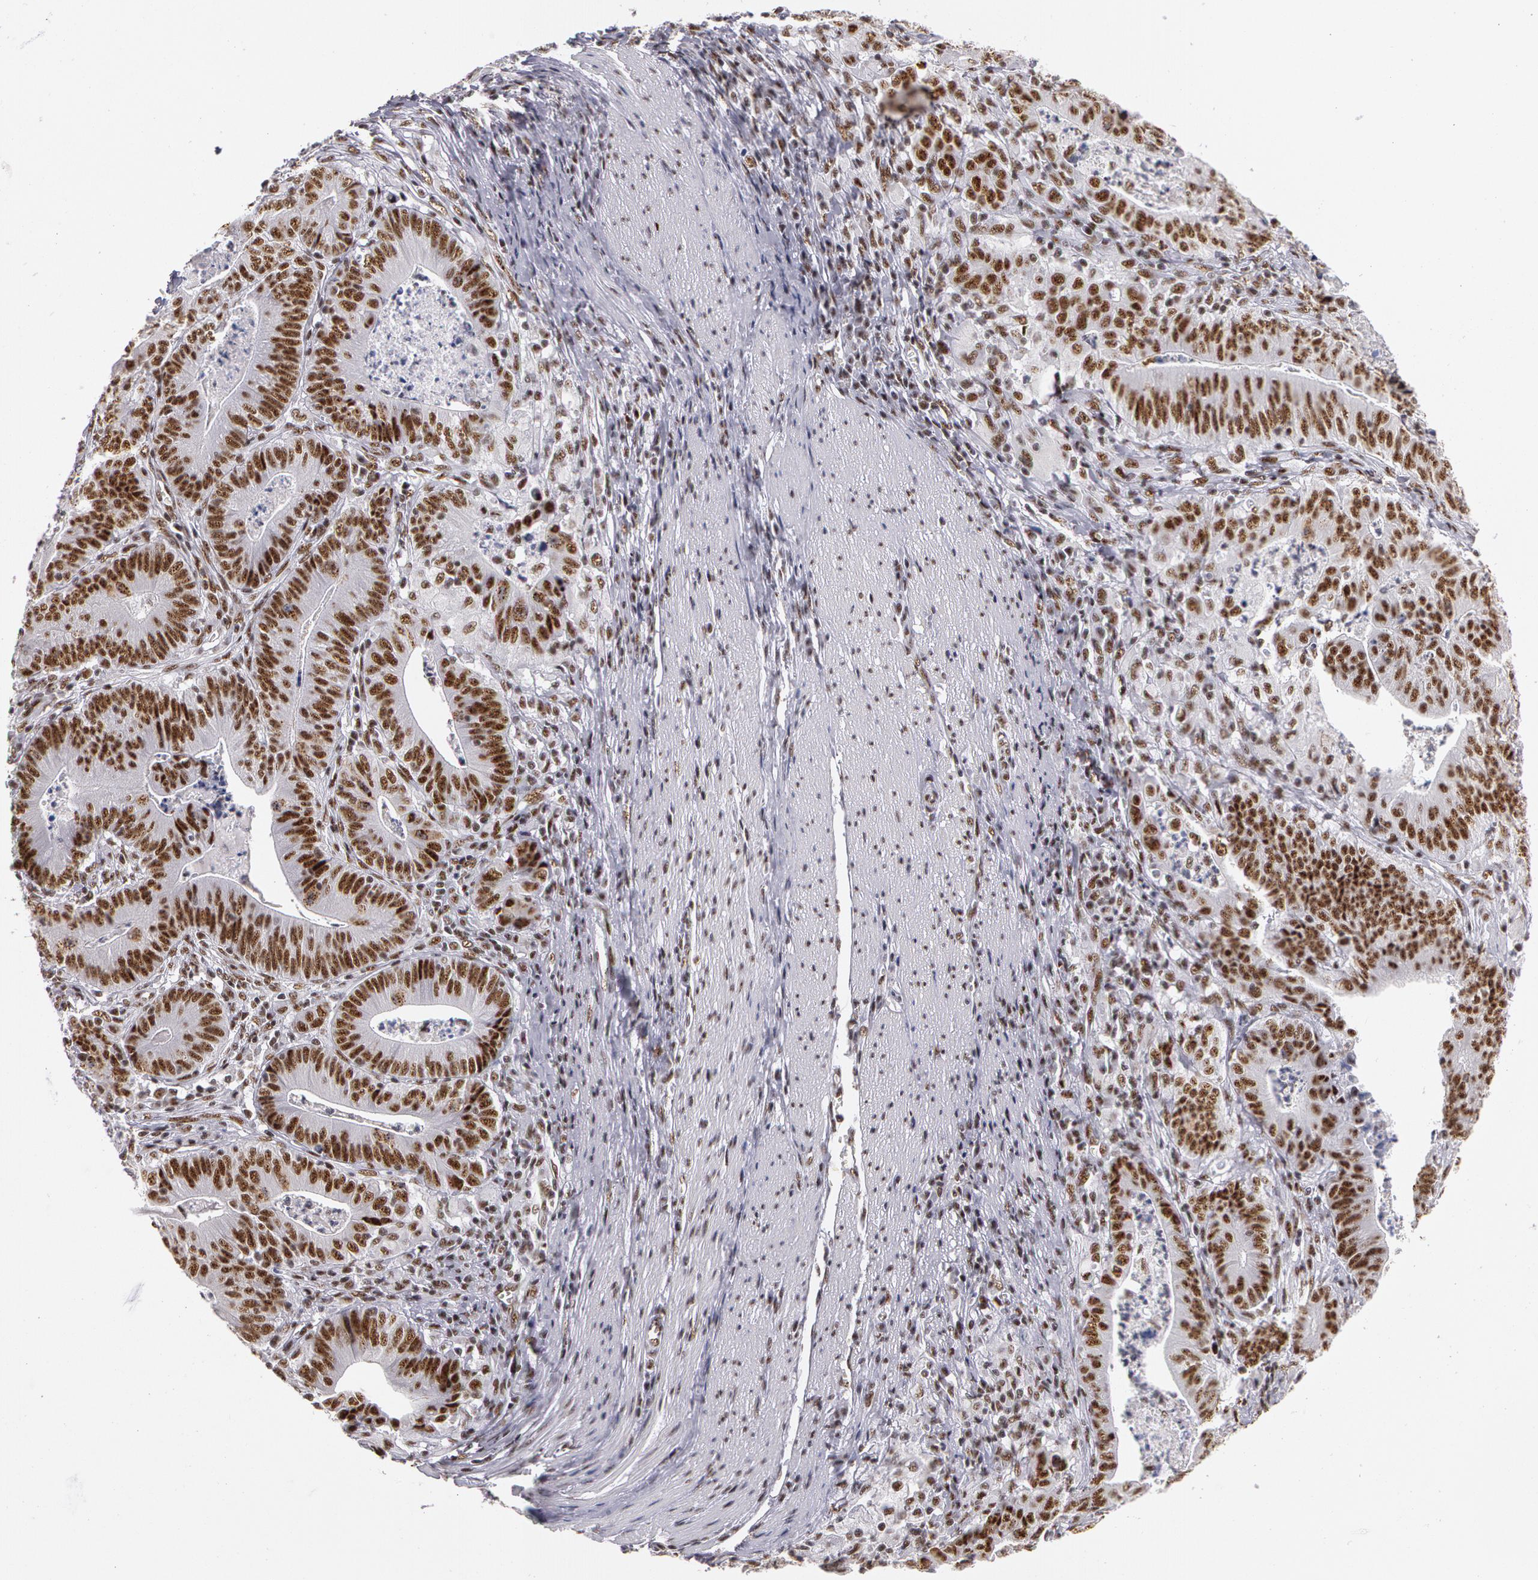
{"staining": {"intensity": "moderate", "quantity": ">75%", "location": "nuclear"}, "tissue": "stomach cancer", "cell_type": "Tumor cells", "image_type": "cancer", "snomed": [{"axis": "morphology", "description": "Adenocarcinoma, NOS"}, {"axis": "topography", "description": "Stomach, lower"}], "caption": "A brown stain highlights moderate nuclear positivity of a protein in human adenocarcinoma (stomach) tumor cells. The staining was performed using DAB (3,3'-diaminobenzidine) to visualize the protein expression in brown, while the nuclei were stained in blue with hematoxylin (Magnification: 20x).", "gene": "PNN", "patient": {"sex": "female", "age": 86}}